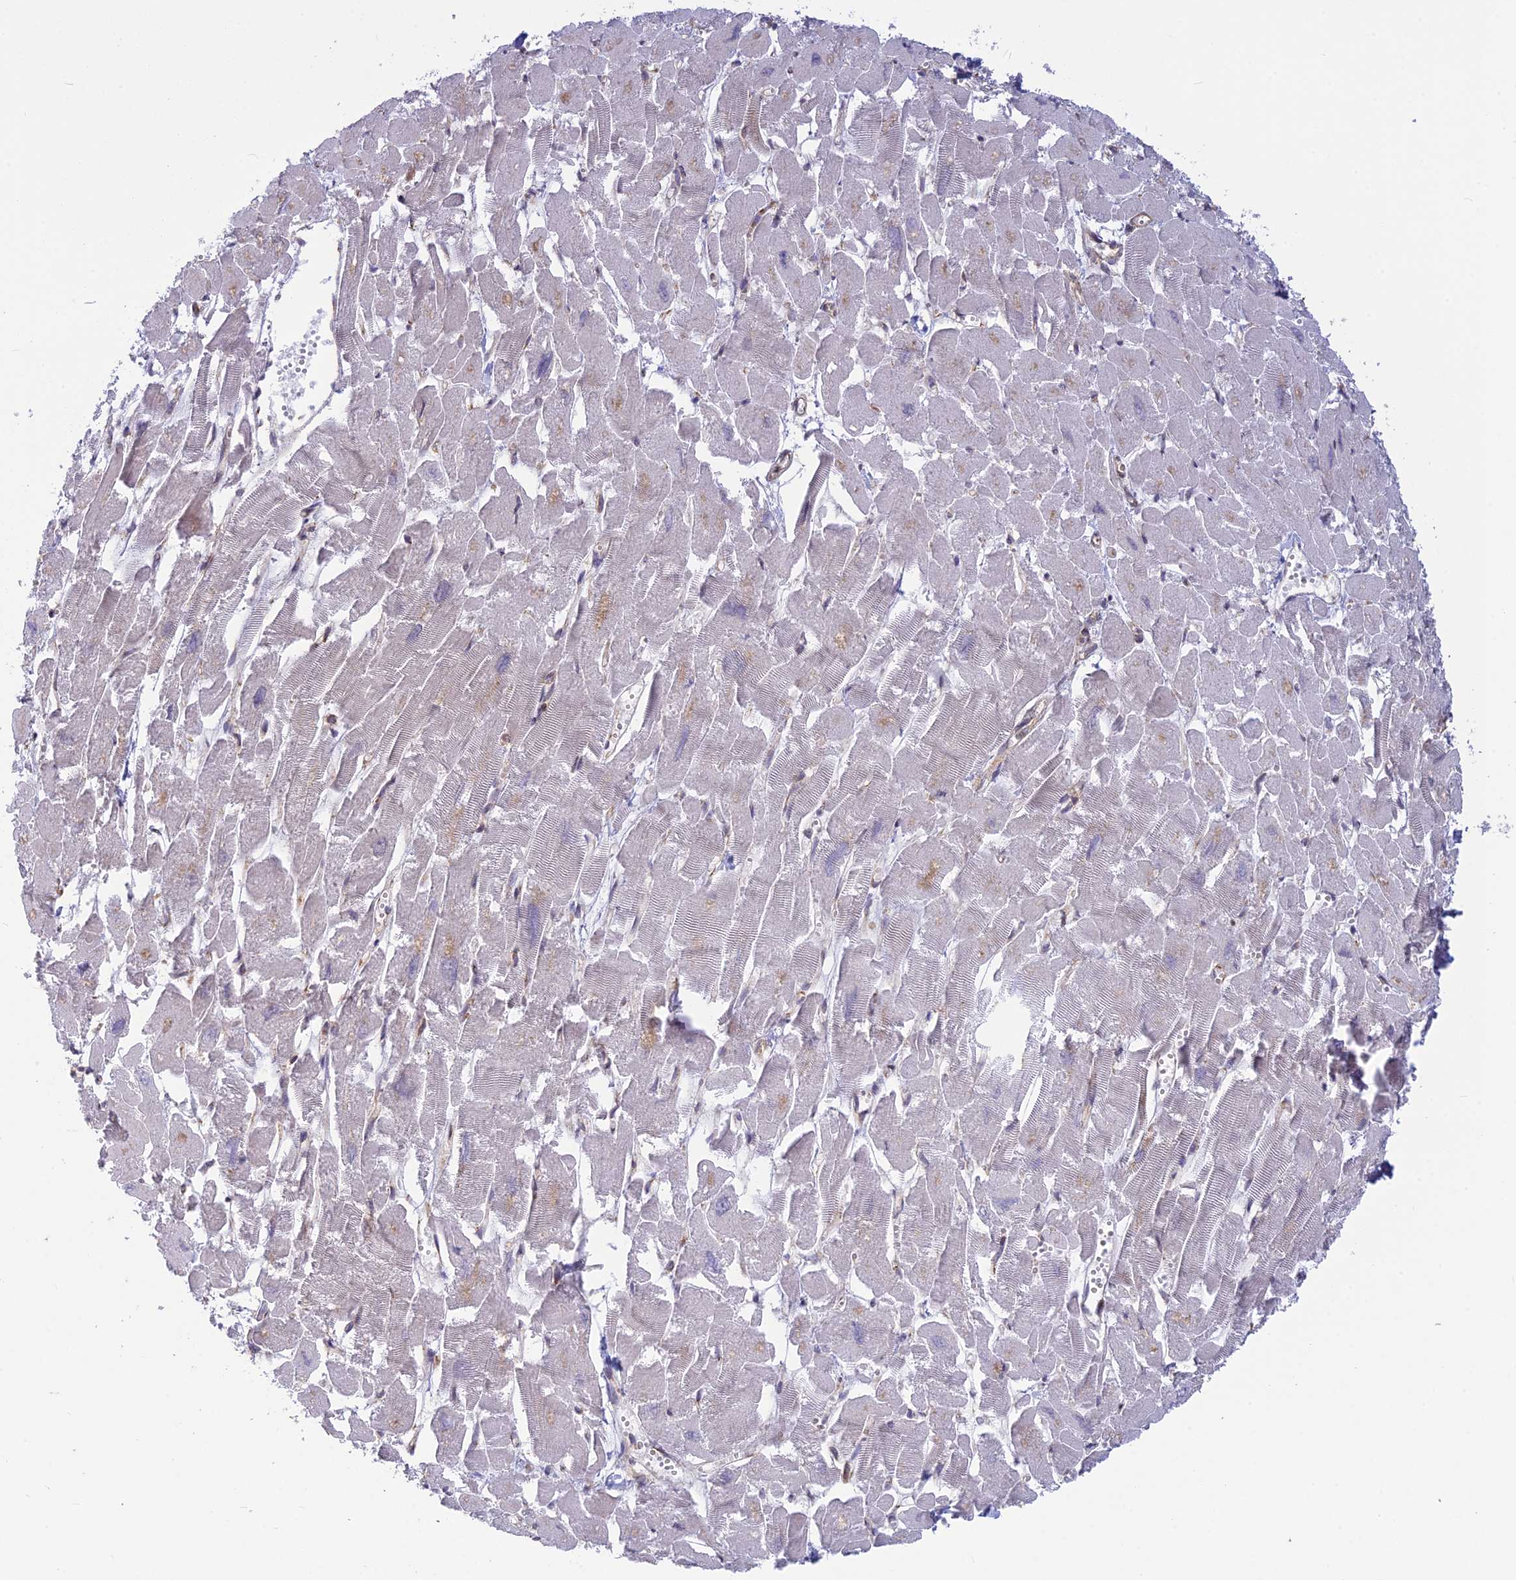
{"staining": {"intensity": "strong", "quantity": "25%-75%", "location": "cytoplasmic/membranous"}, "tissue": "heart muscle", "cell_type": "Cardiomyocytes", "image_type": "normal", "snomed": [{"axis": "morphology", "description": "Normal tissue, NOS"}, {"axis": "topography", "description": "Heart"}], "caption": "Protein analysis of unremarkable heart muscle reveals strong cytoplasmic/membranous expression in about 25%-75% of cardiomyocytes. (IHC, brightfield microscopy, high magnification).", "gene": "CLINT1", "patient": {"sex": "male", "age": 54}}